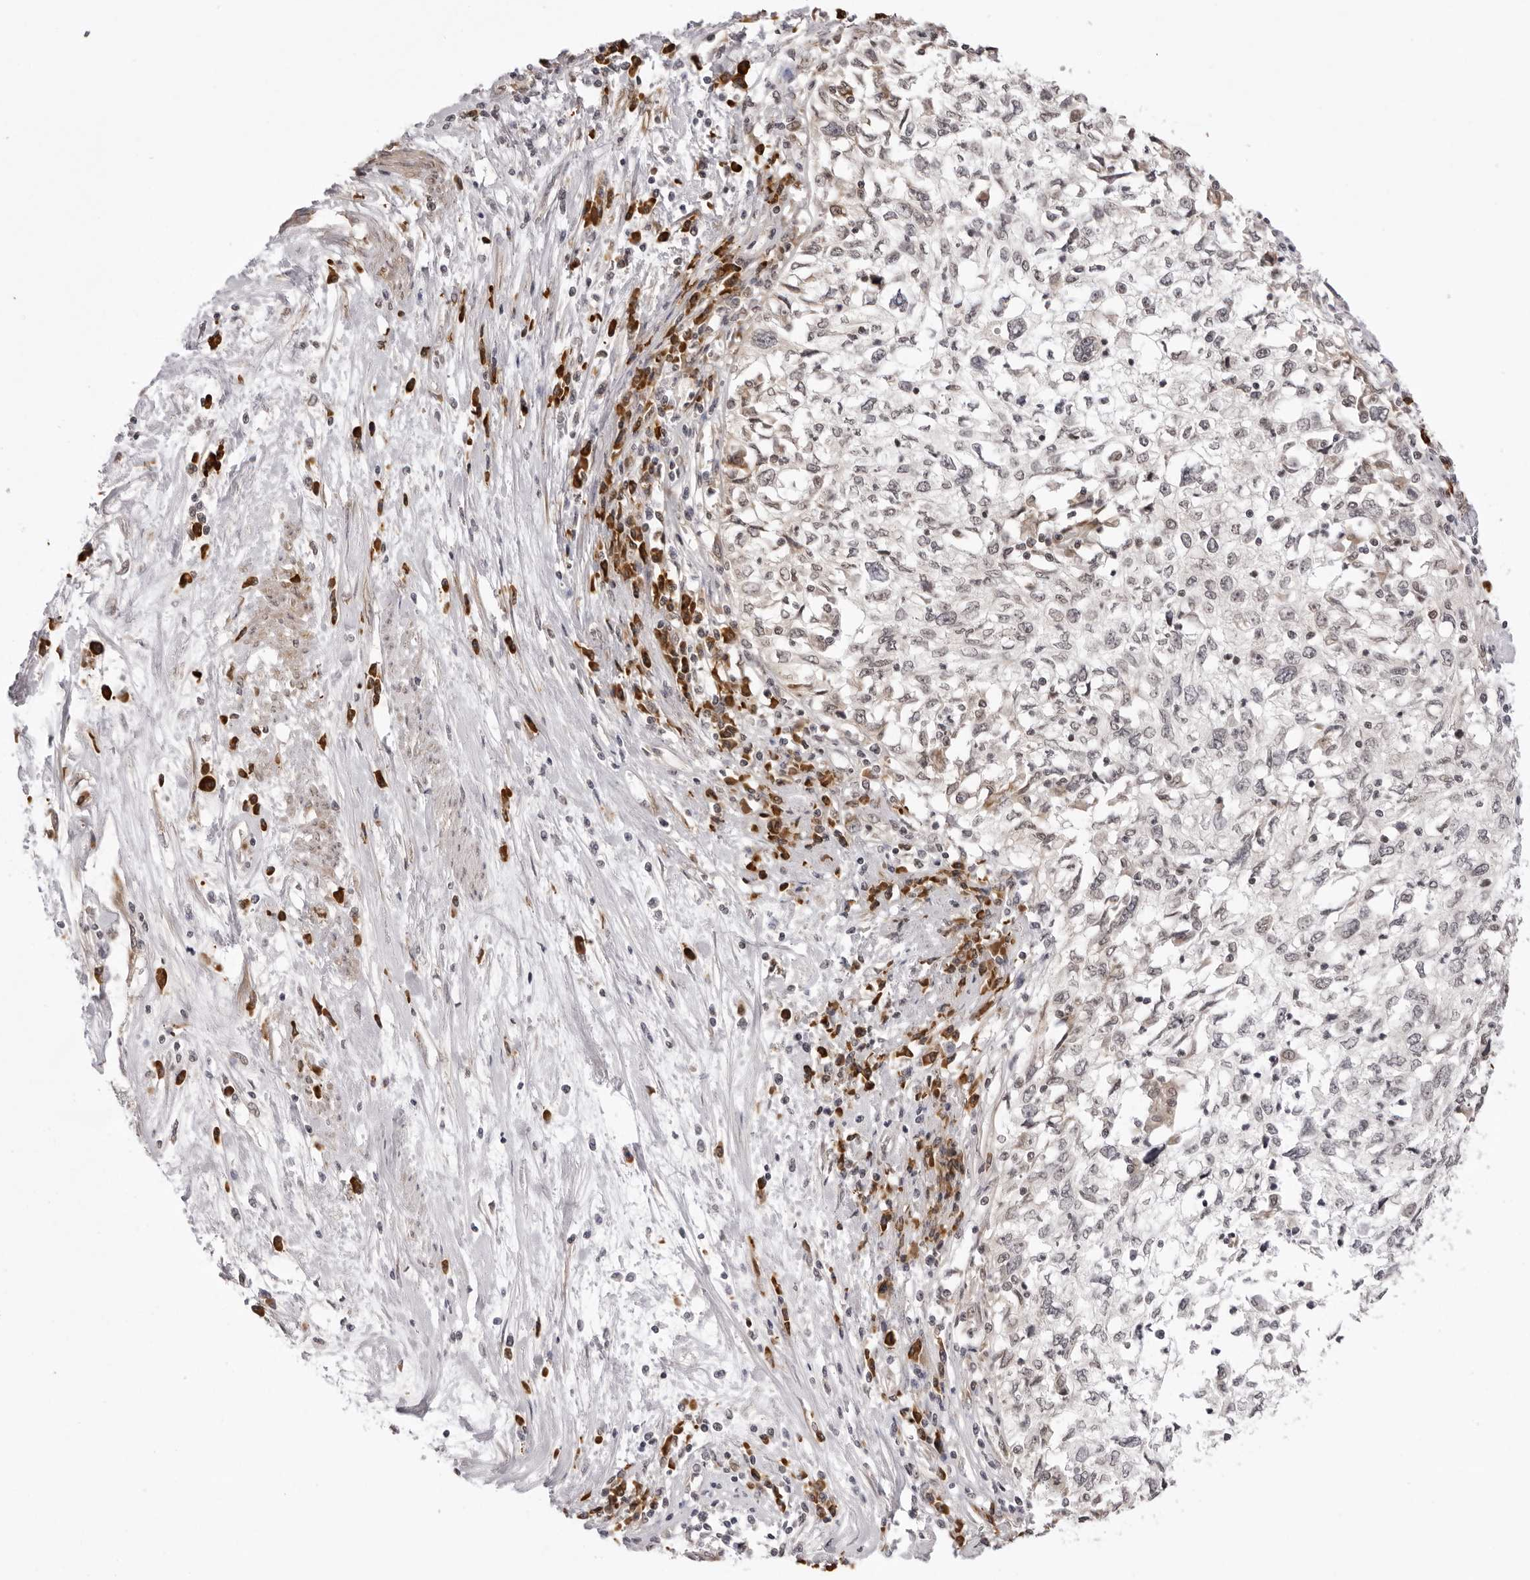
{"staining": {"intensity": "negative", "quantity": "none", "location": "none"}, "tissue": "cervical cancer", "cell_type": "Tumor cells", "image_type": "cancer", "snomed": [{"axis": "morphology", "description": "Squamous cell carcinoma, NOS"}, {"axis": "topography", "description": "Cervix"}], "caption": "DAB immunohistochemical staining of human cervical squamous cell carcinoma shows no significant expression in tumor cells.", "gene": "ZC3H11A", "patient": {"sex": "female", "age": 57}}